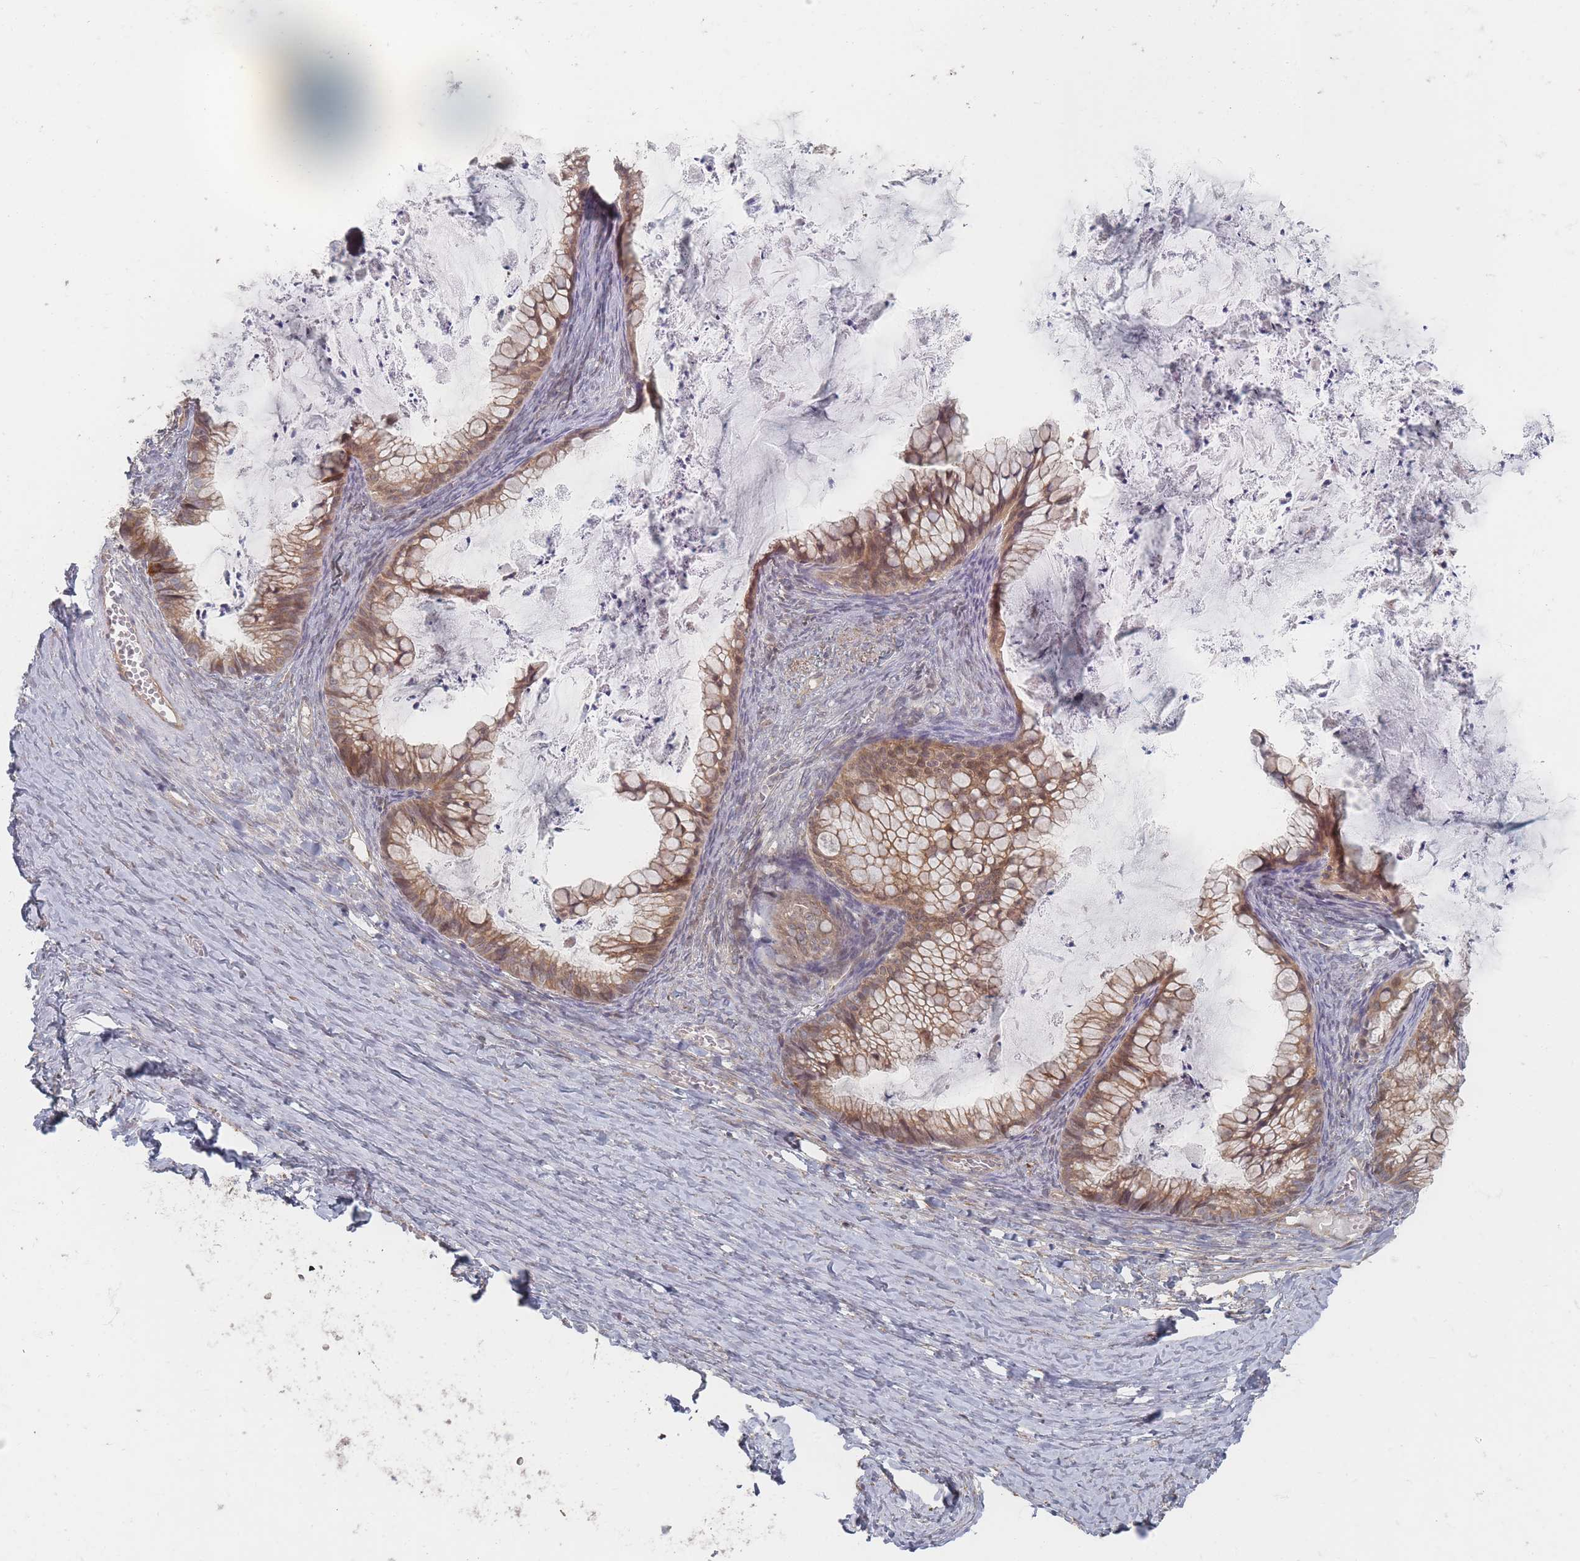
{"staining": {"intensity": "moderate", "quantity": ">75%", "location": "cytoplasmic/membranous"}, "tissue": "ovarian cancer", "cell_type": "Tumor cells", "image_type": "cancer", "snomed": [{"axis": "morphology", "description": "Cystadenocarcinoma, mucinous, NOS"}, {"axis": "topography", "description": "Ovary"}], "caption": "IHC (DAB (3,3'-diaminobenzidine)) staining of human mucinous cystadenocarcinoma (ovarian) shows moderate cytoplasmic/membranous protein staining in about >75% of tumor cells.", "gene": "GLE1", "patient": {"sex": "female", "age": 35}}